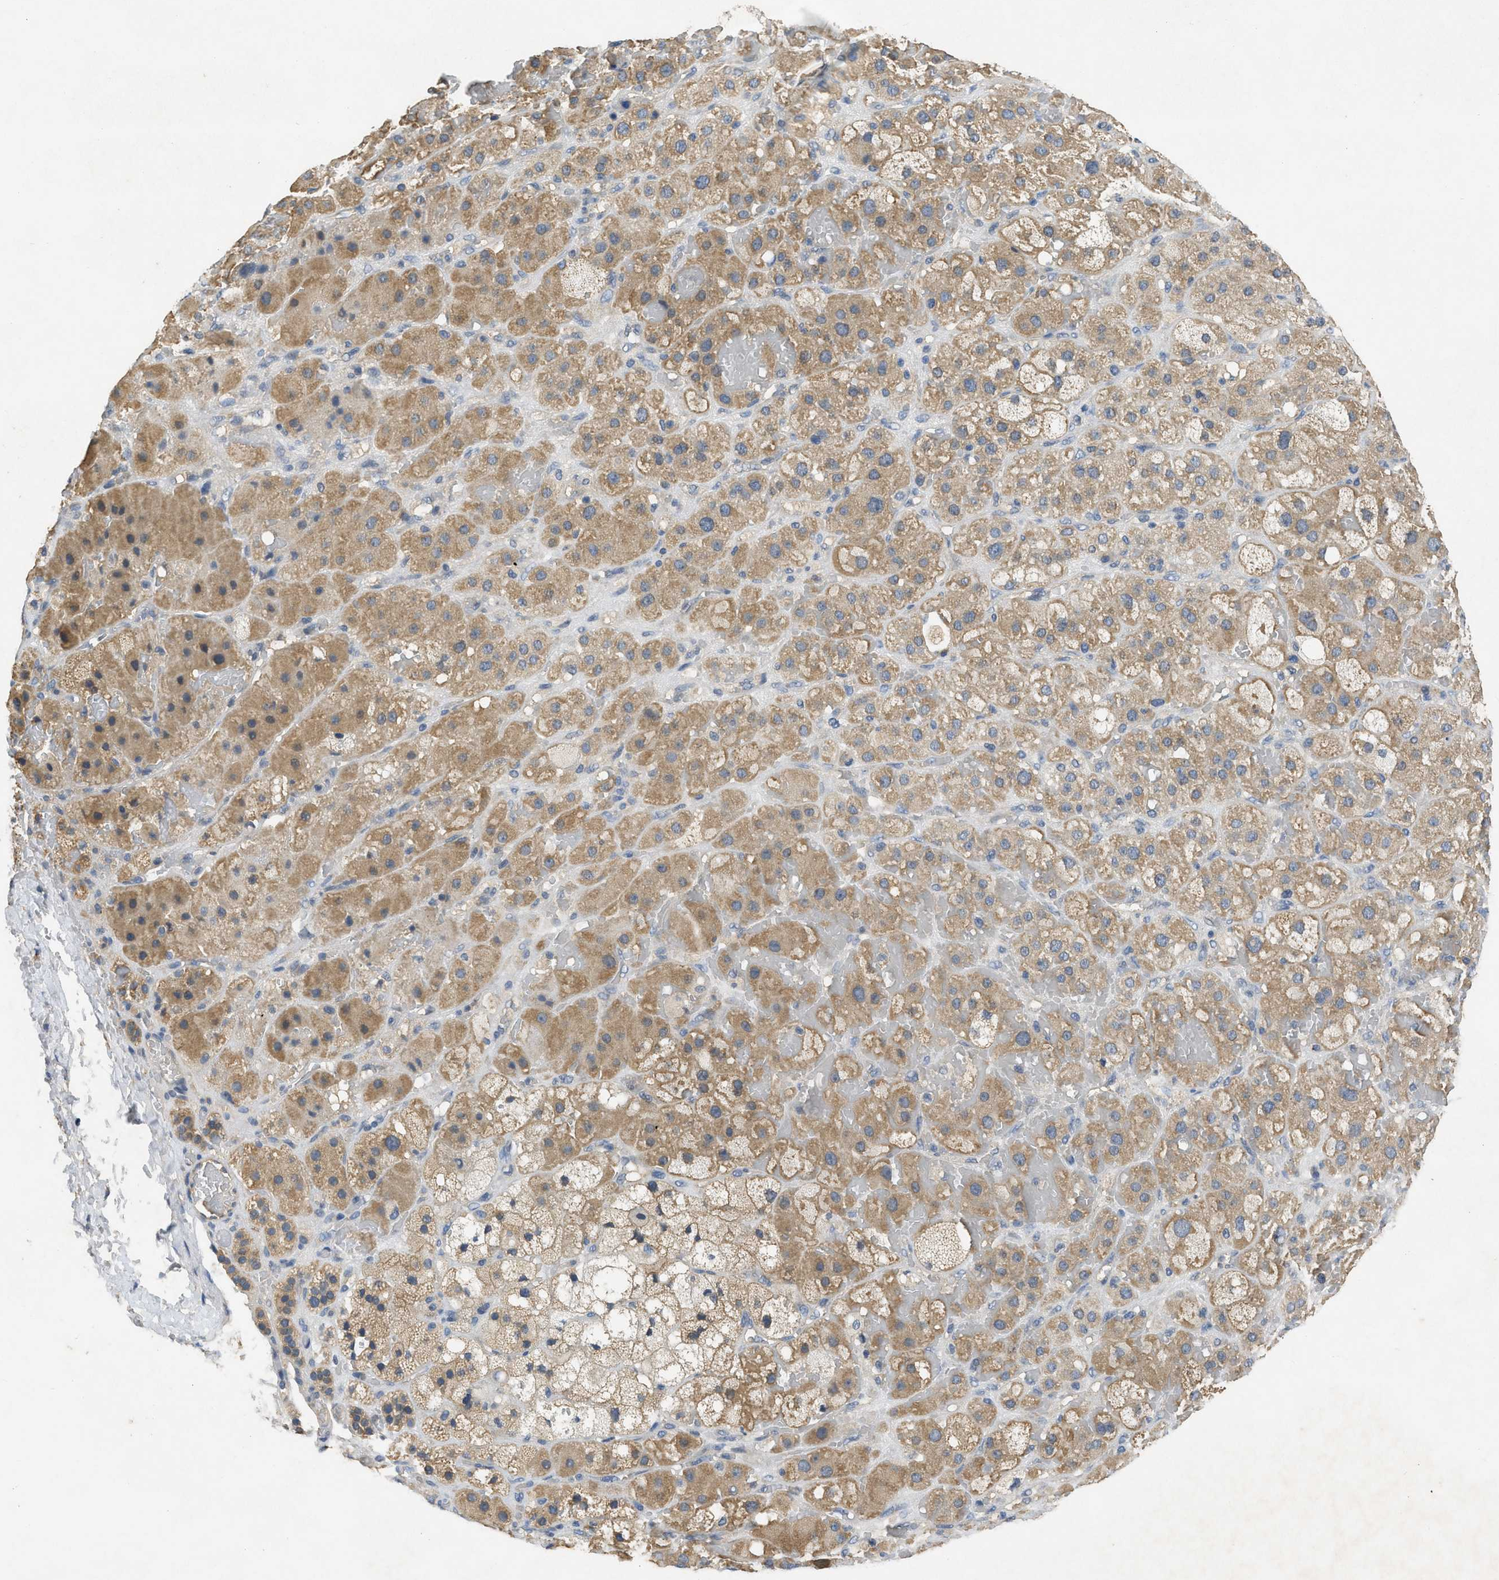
{"staining": {"intensity": "moderate", "quantity": ">75%", "location": "cytoplasmic/membranous"}, "tissue": "adrenal gland", "cell_type": "Glandular cells", "image_type": "normal", "snomed": [{"axis": "morphology", "description": "Normal tissue, NOS"}, {"axis": "topography", "description": "Adrenal gland"}], "caption": "IHC histopathology image of unremarkable adrenal gland: human adrenal gland stained using immunohistochemistry exhibits medium levels of moderate protein expression localized specifically in the cytoplasmic/membranous of glandular cells, appearing as a cytoplasmic/membranous brown color.", "gene": "PPP3CA", "patient": {"sex": "female", "age": 47}}